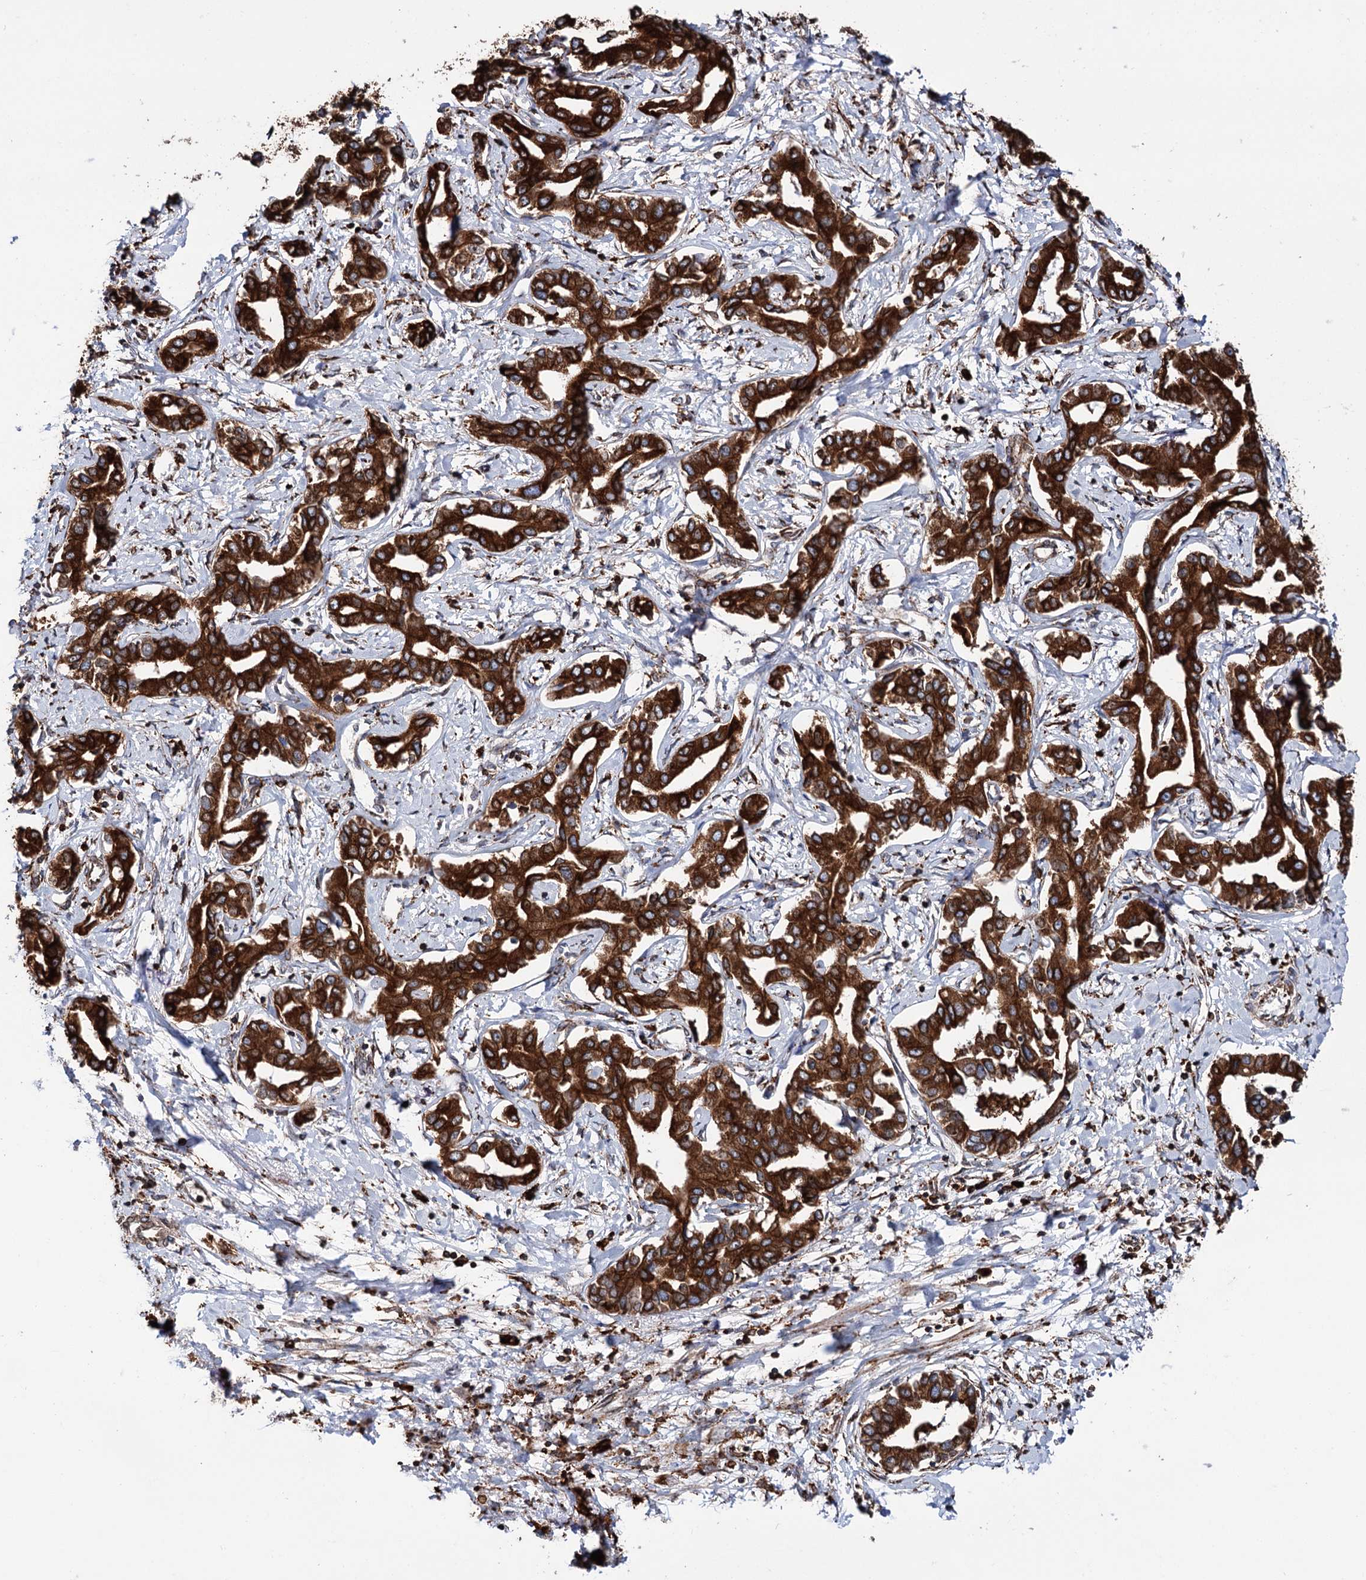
{"staining": {"intensity": "strong", "quantity": ">75%", "location": "cytoplasmic/membranous"}, "tissue": "liver cancer", "cell_type": "Tumor cells", "image_type": "cancer", "snomed": [{"axis": "morphology", "description": "Cholangiocarcinoma"}, {"axis": "topography", "description": "Liver"}], "caption": "Strong cytoplasmic/membranous staining is identified in approximately >75% of tumor cells in liver cholangiocarcinoma. The protein is stained brown, and the nuclei are stained in blue (DAB IHC with brightfield microscopy, high magnification).", "gene": "ERP29", "patient": {"sex": "male", "age": 59}}